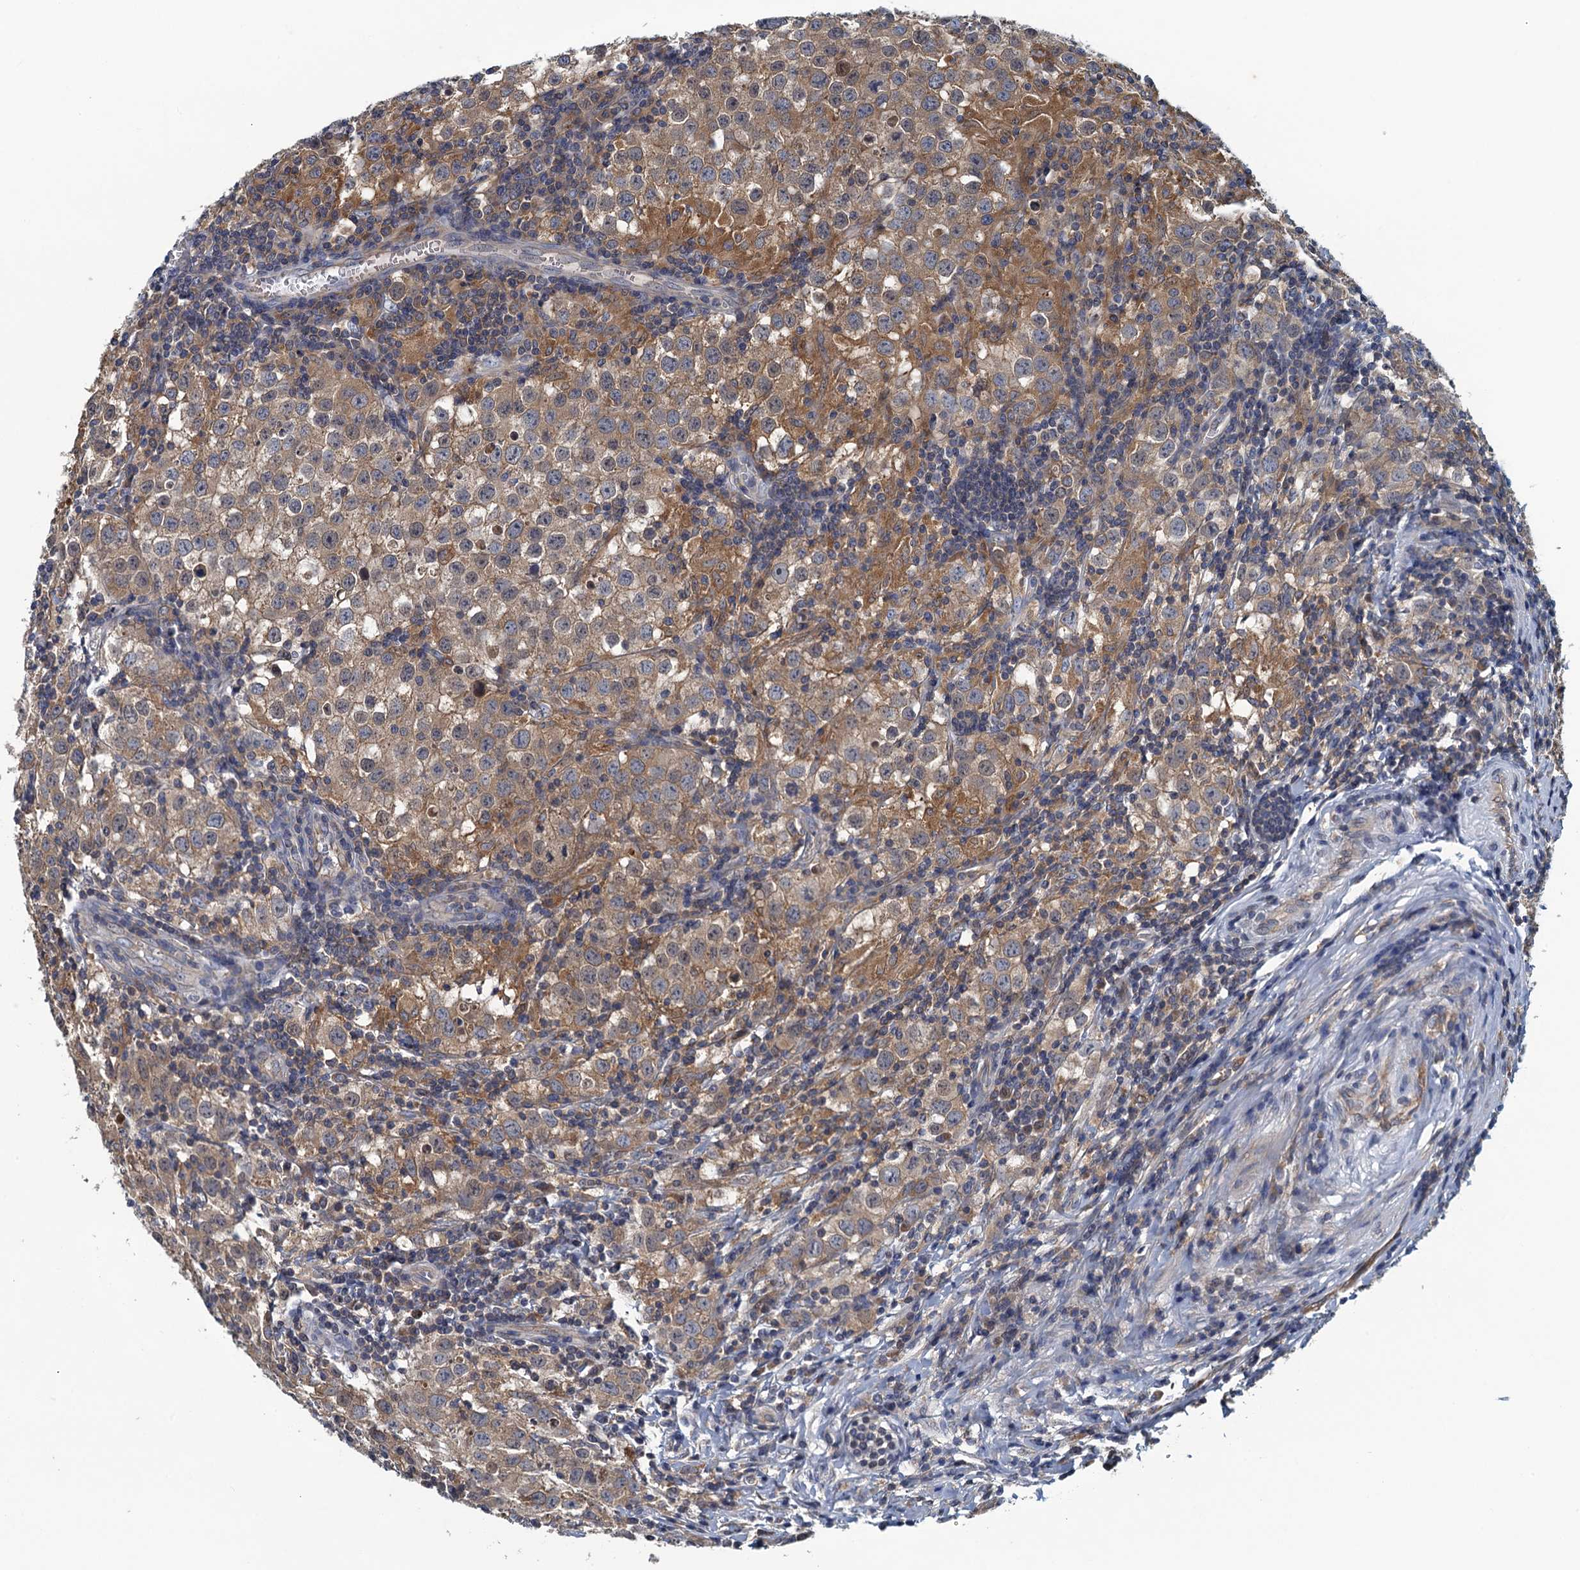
{"staining": {"intensity": "moderate", "quantity": ">75%", "location": "cytoplasmic/membranous"}, "tissue": "testis cancer", "cell_type": "Tumor cells", "image_type": "cancer", "snomed": [{"axis": "morphology", "description": "Seminoma, NOS"}, {"axis": "morphology", "description": "Carcinoma, Embryonal, NOS"}, {"axis": "topography", "description": "Testis"}], "caption": "Seminoma (testis) stained with a protein marker reveals moderate staining in tumor cells.", "gene": "NCKAP1L", "patient": {"sex": "male", "age": 43}}